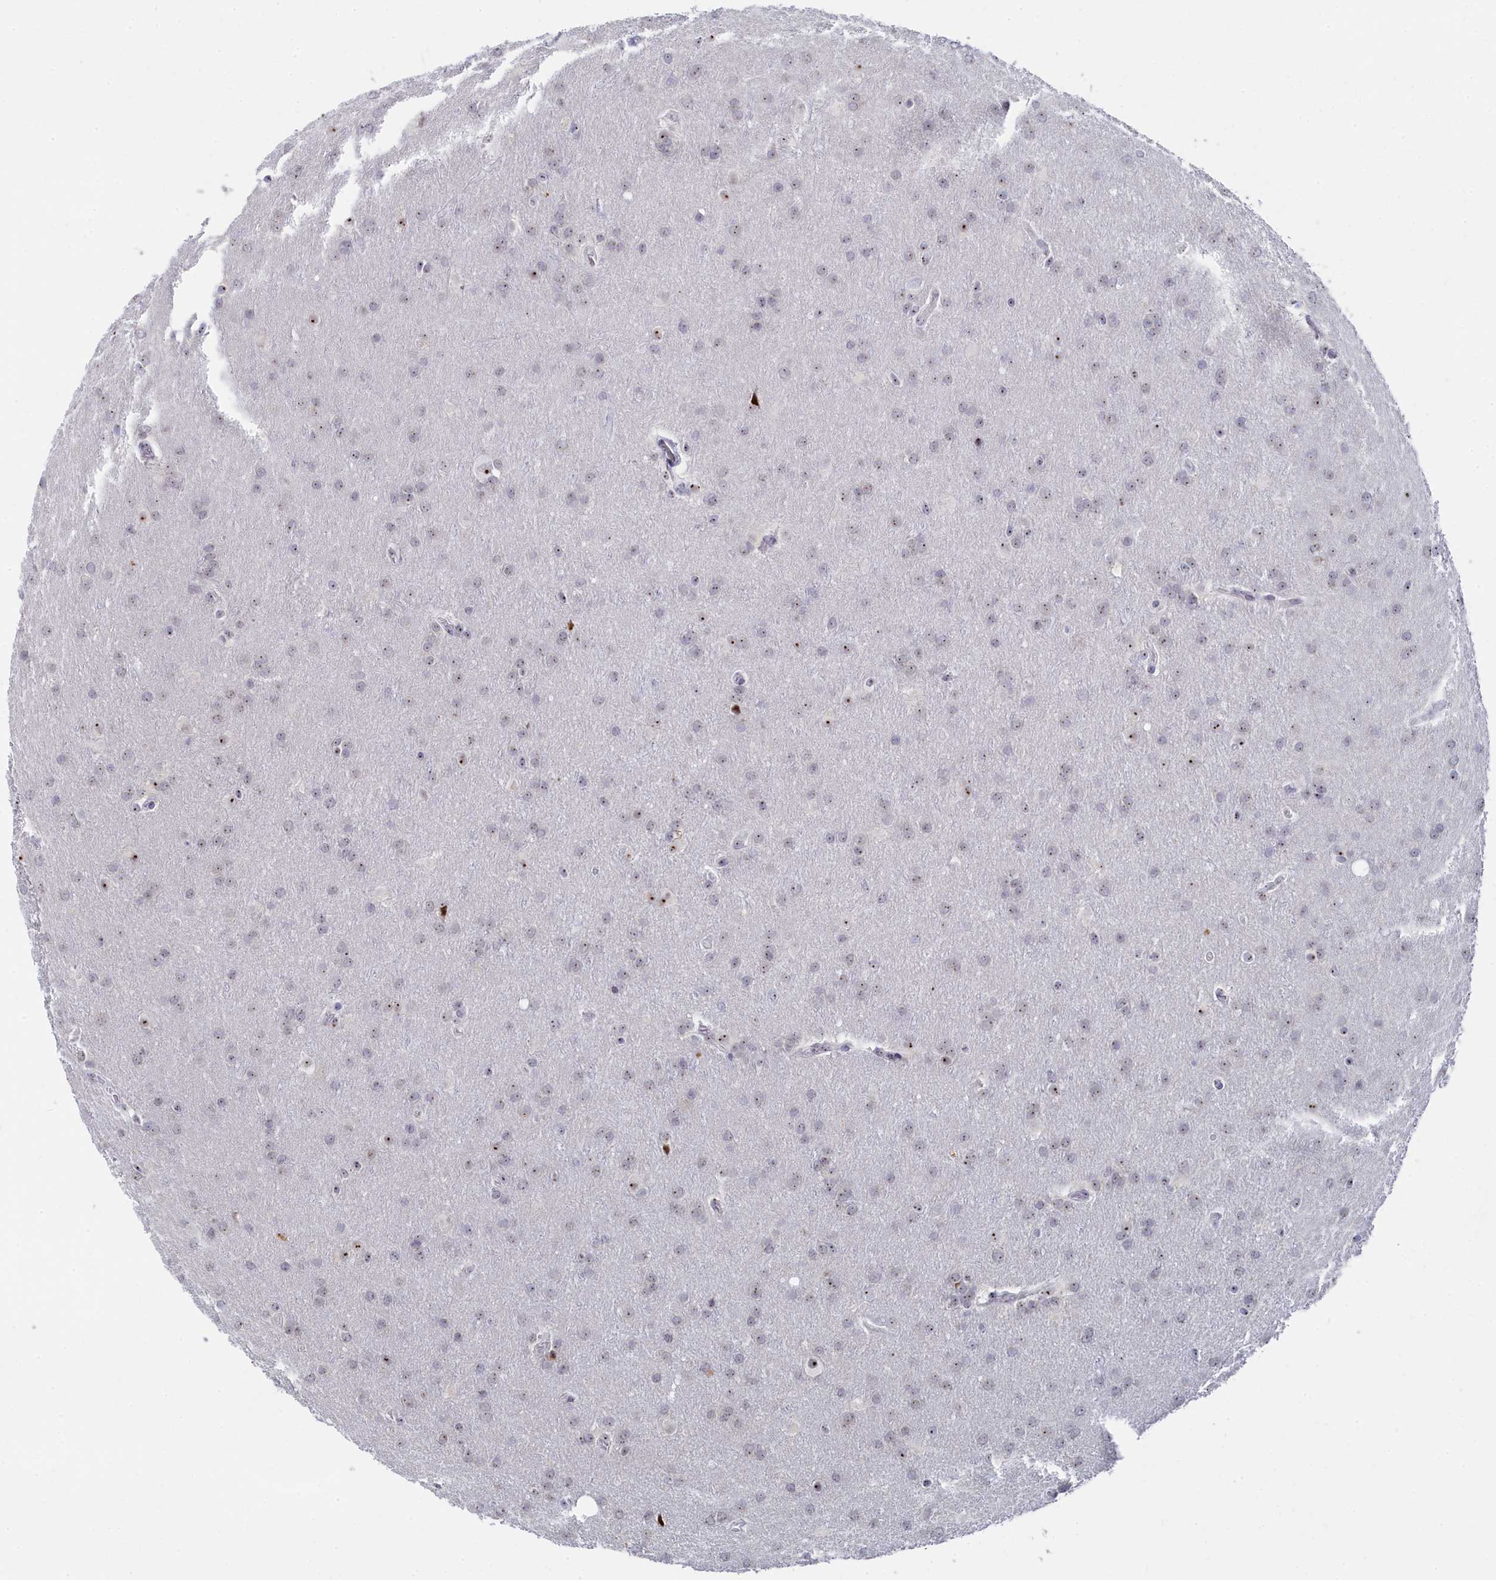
{"staining": {"intensity": "moderate", "quantity": "25%-75%", "location": "nuclear"}, "tissue": "glioma", "cell_type": "Tumor cells", "image_type": "cancer", "snomed": [{"axis": "morphology", "description": "Glioma, malignant, Low grade"}, {"axis": "topography", "description": "Brain"}], "caption": "IHC micrograph of glioma stained for a protein (brown), which displays medium levels of moderate nuclear positivity in approximately 25%-75% of tumor cells.", "gene": "RSL1D1", "patient": {"sex": "female", "age": 32}}